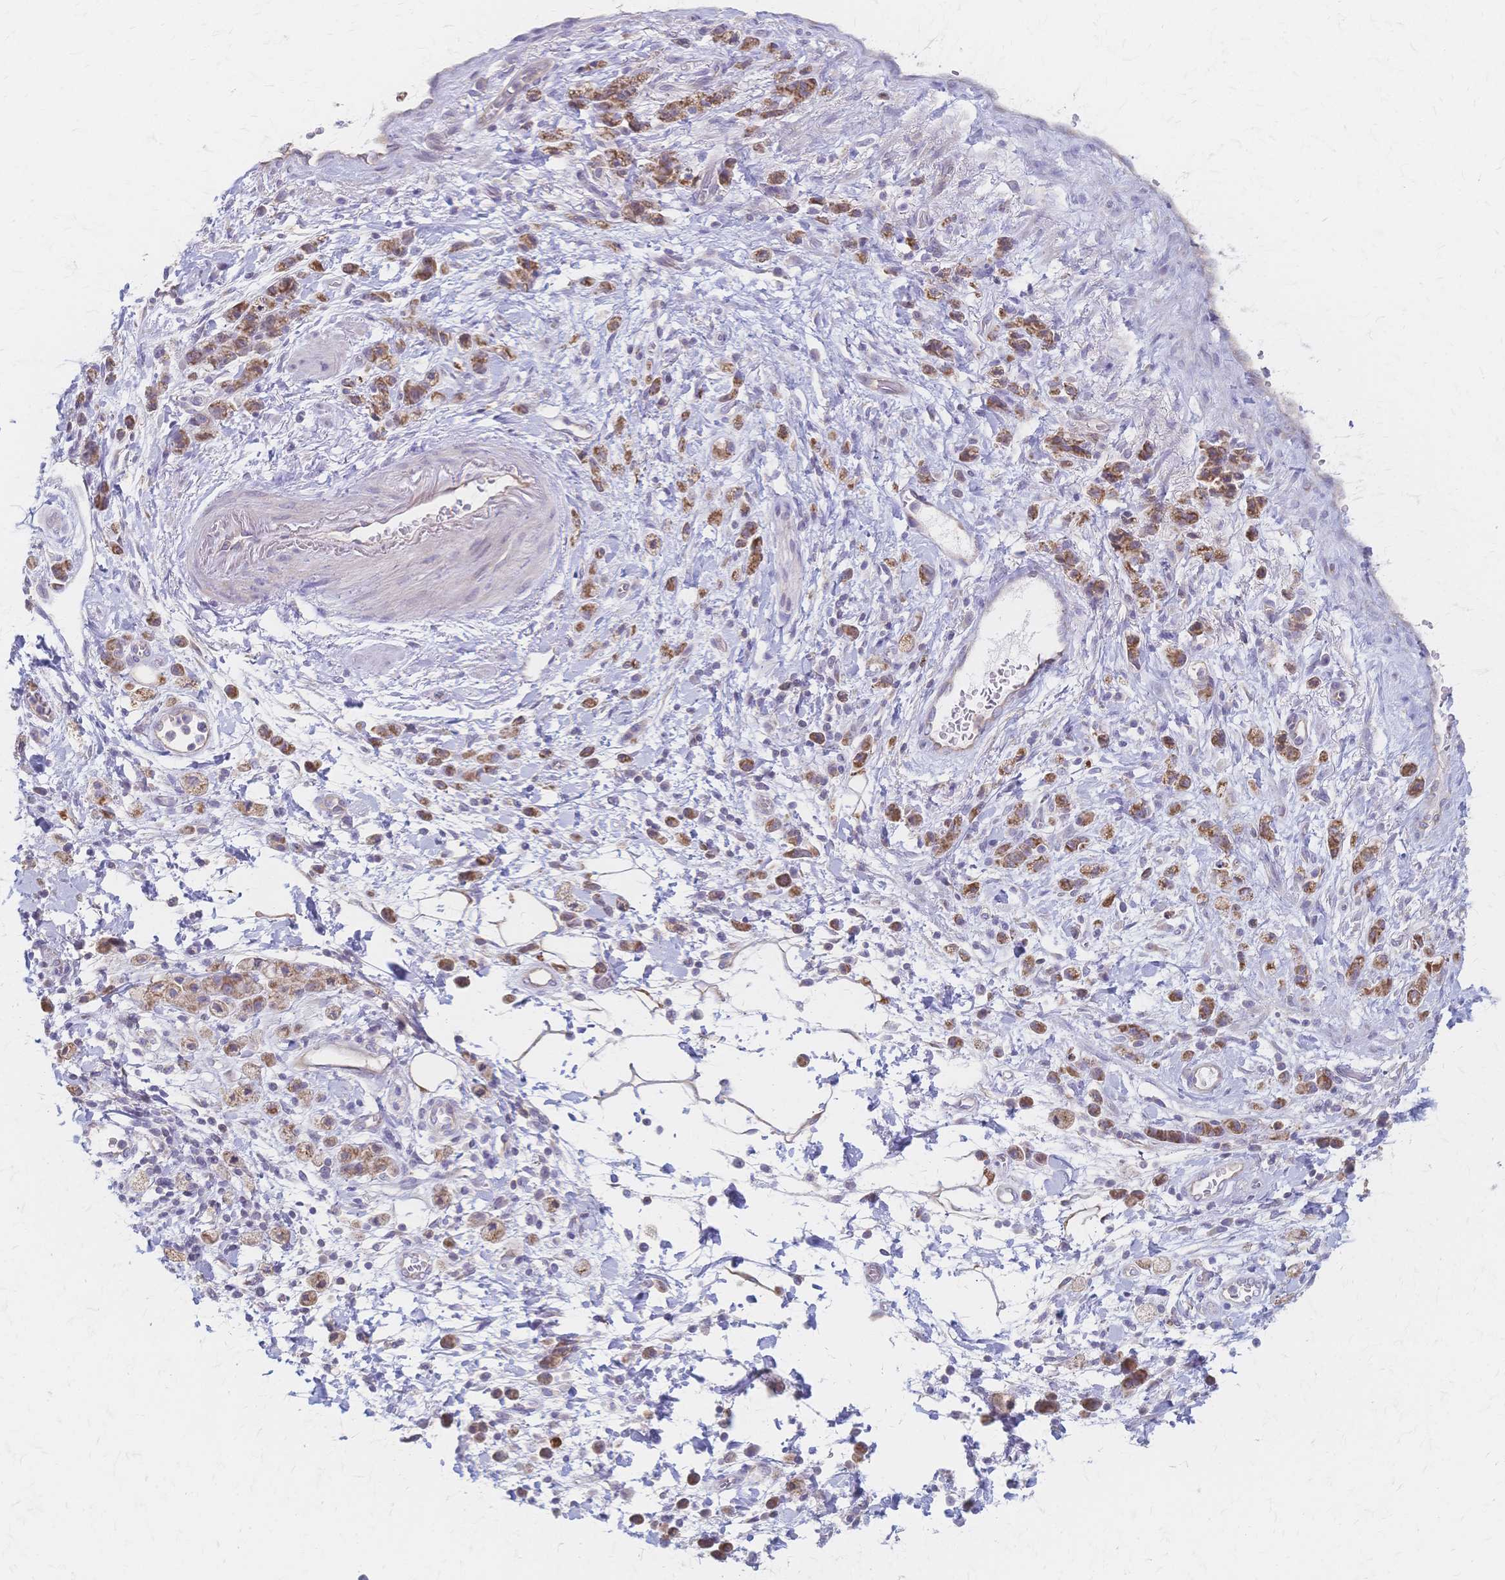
{"staining": {"intensity": "moderate", "quantity": ">75%", "location": "cytoplasmic/membranous"}, "tissue": "stomach cancer", "cell_type": "Tumor cells", "image_type": "cancer", "snomed": [{"axis": "morphology", "description": "Adenocarcinoma, NOS"}, {"axis": "topography", "description": "Stomach"}], "caption": "Moderate cytoplasmic/membranous expression for a protein is present in approximately >75% of tumor cells of stomach cancer (adenocarcinoma) using immunohistochemistry (IHC).", "gene": "CYB5A", "patient": {"sex": "male", "age": 77}}